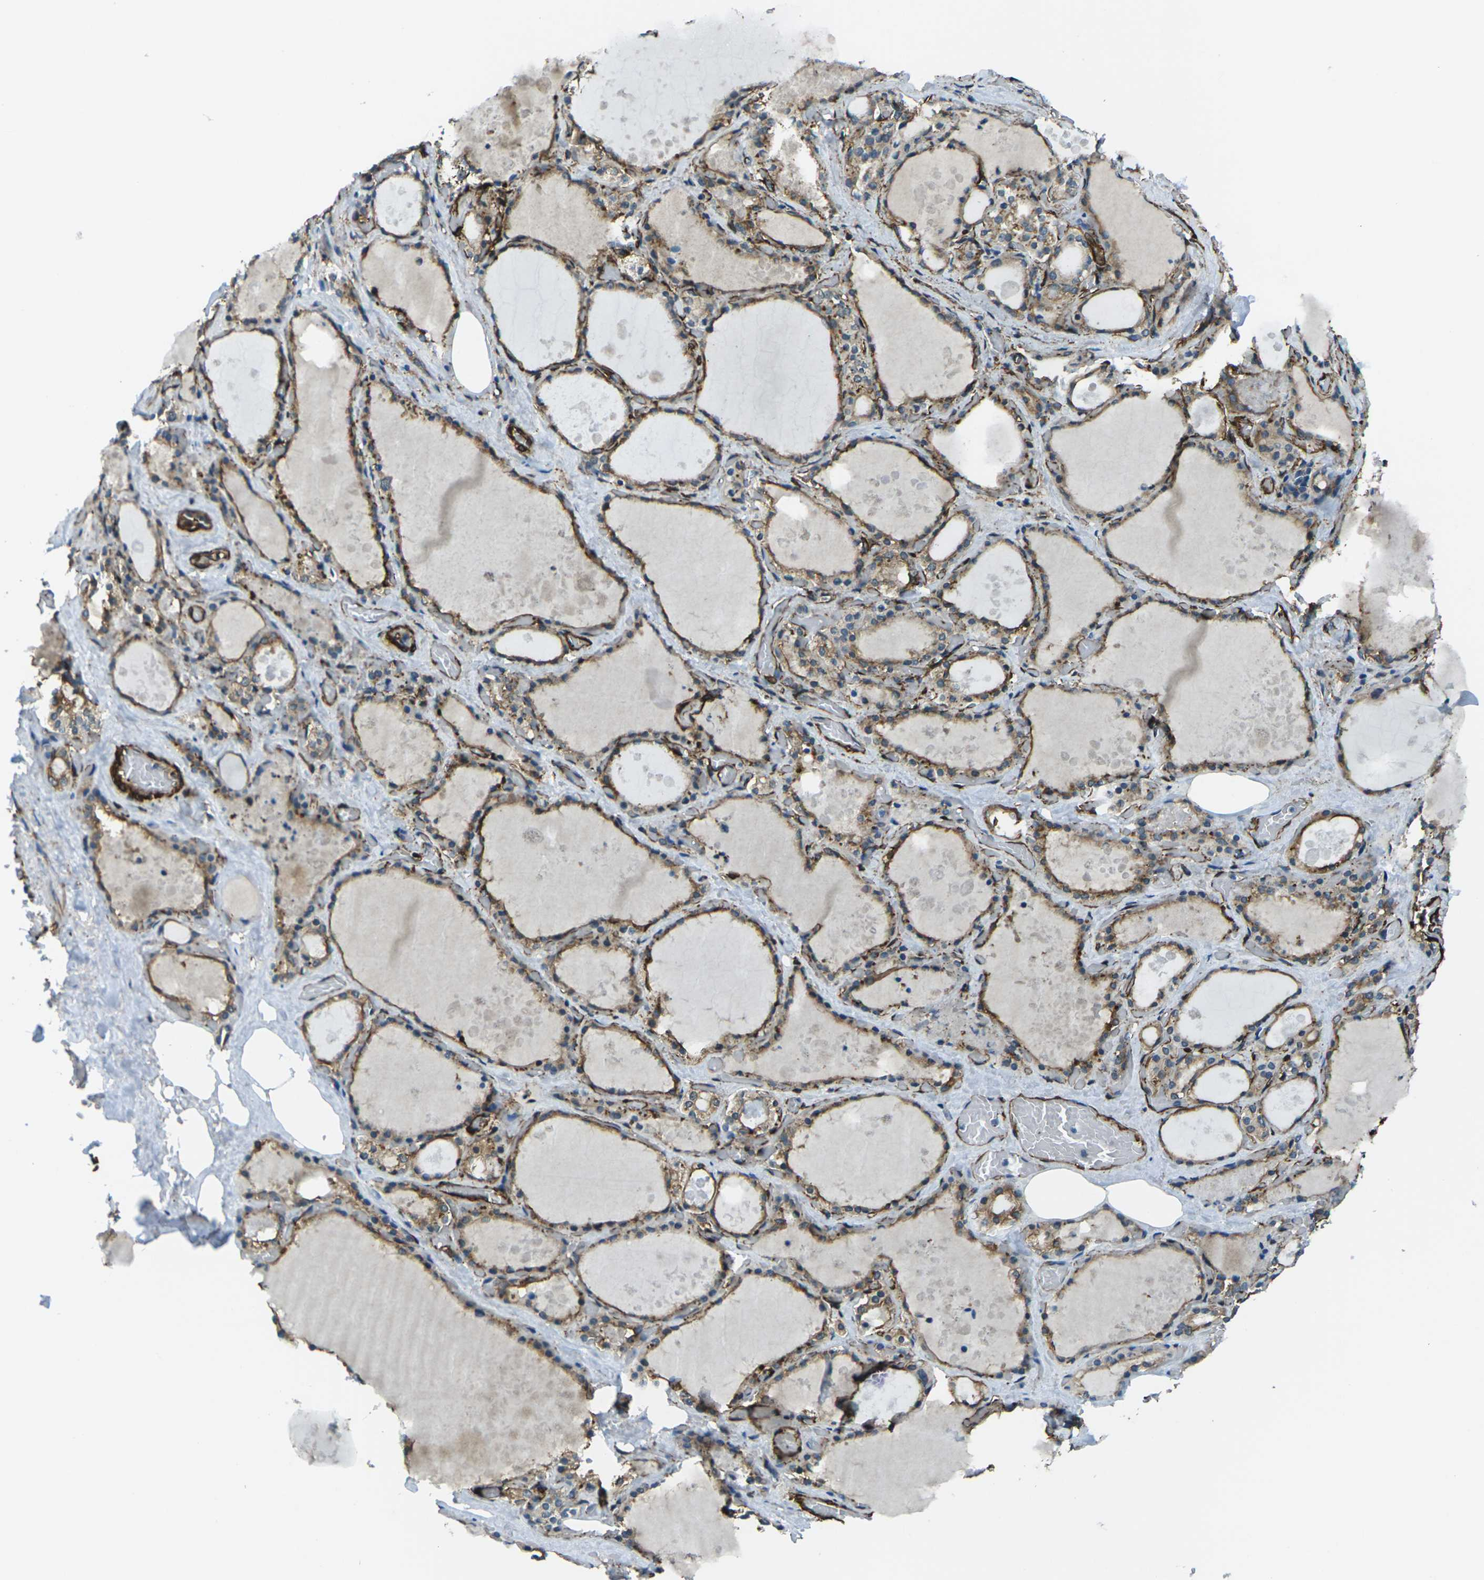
{"staining": {"intensity": "moderate", "quantity": ">75%", "location": "cytoplasmic/membranous"}, "tissue": "thyroid gland", "cell_type": "Glandular cells", "image_type": "normal", "snomed": [{"axis": "morphology", "description": "Normal tissue, NOS"}, {"axis": "topography", "description": "Thyroid gland"}], "caption": "The photomicrograph shows immunohistochemical staining of normal thyroid gland. There is moderate cytoplasmic/membranous expression is seen in approximately >75% of glandular cells. Nuclei are stained in blue.", "gene": "GRAMD1C", "patient": {"sex": "male", "age": 61}}